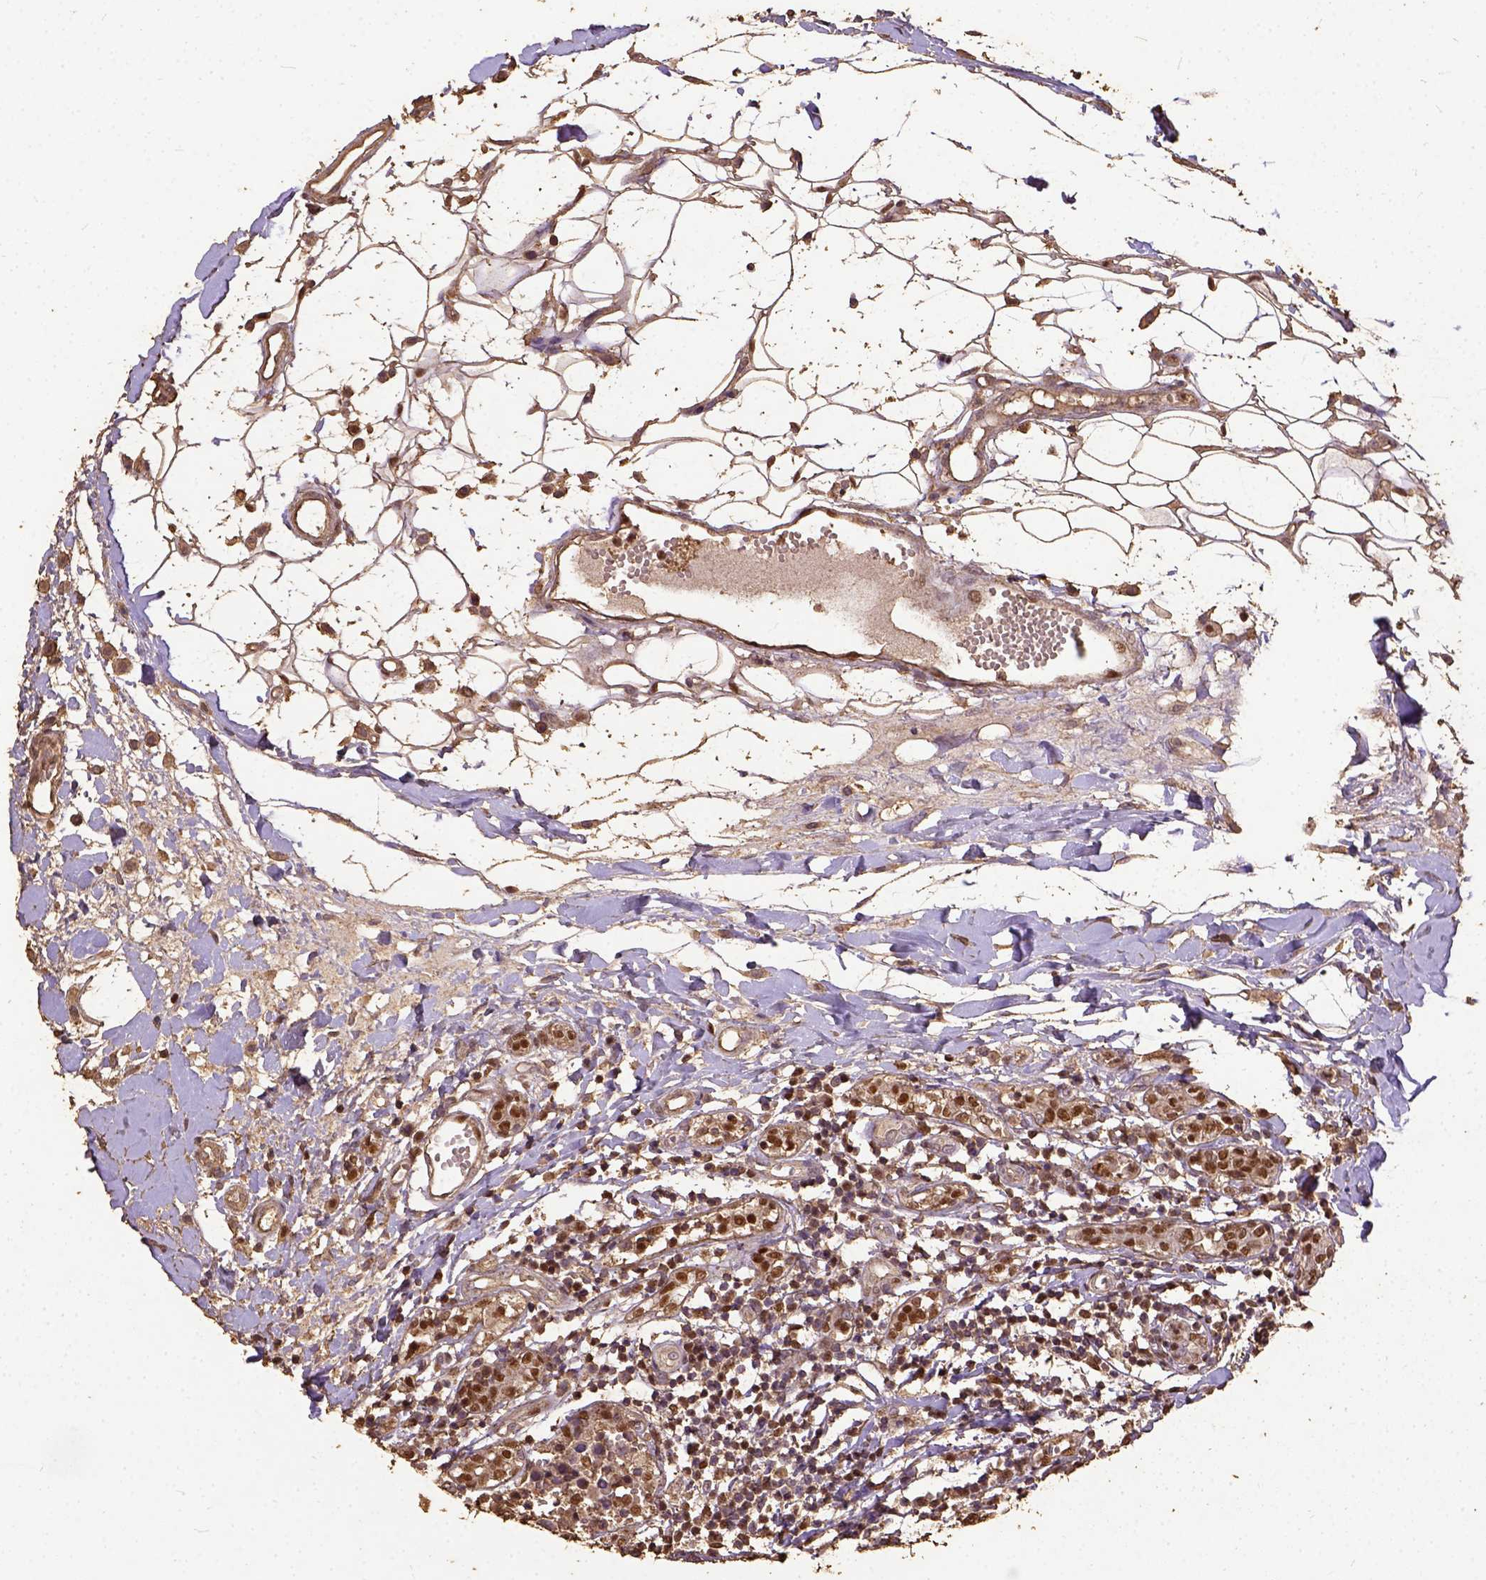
{"staining": {"intensity": "strong", "quantity": ">75%", "location": "nuclear"}, "tissue": "breast cancer", "cell_type": "Tumor cells", "image_type": "cancer", "snomed": [{"axis": "morphology", "description": "Duct carcinoma"}, {"axis": "topography", "description": "Breast"}], "caption": "Human breast invasive ductal carcinoma stained with a brown dye shows strong nuclear positive staining in approximately >75% of tumor cells.", "gene": "NACC1", "patient": {"sex": "female", "age": 30}}